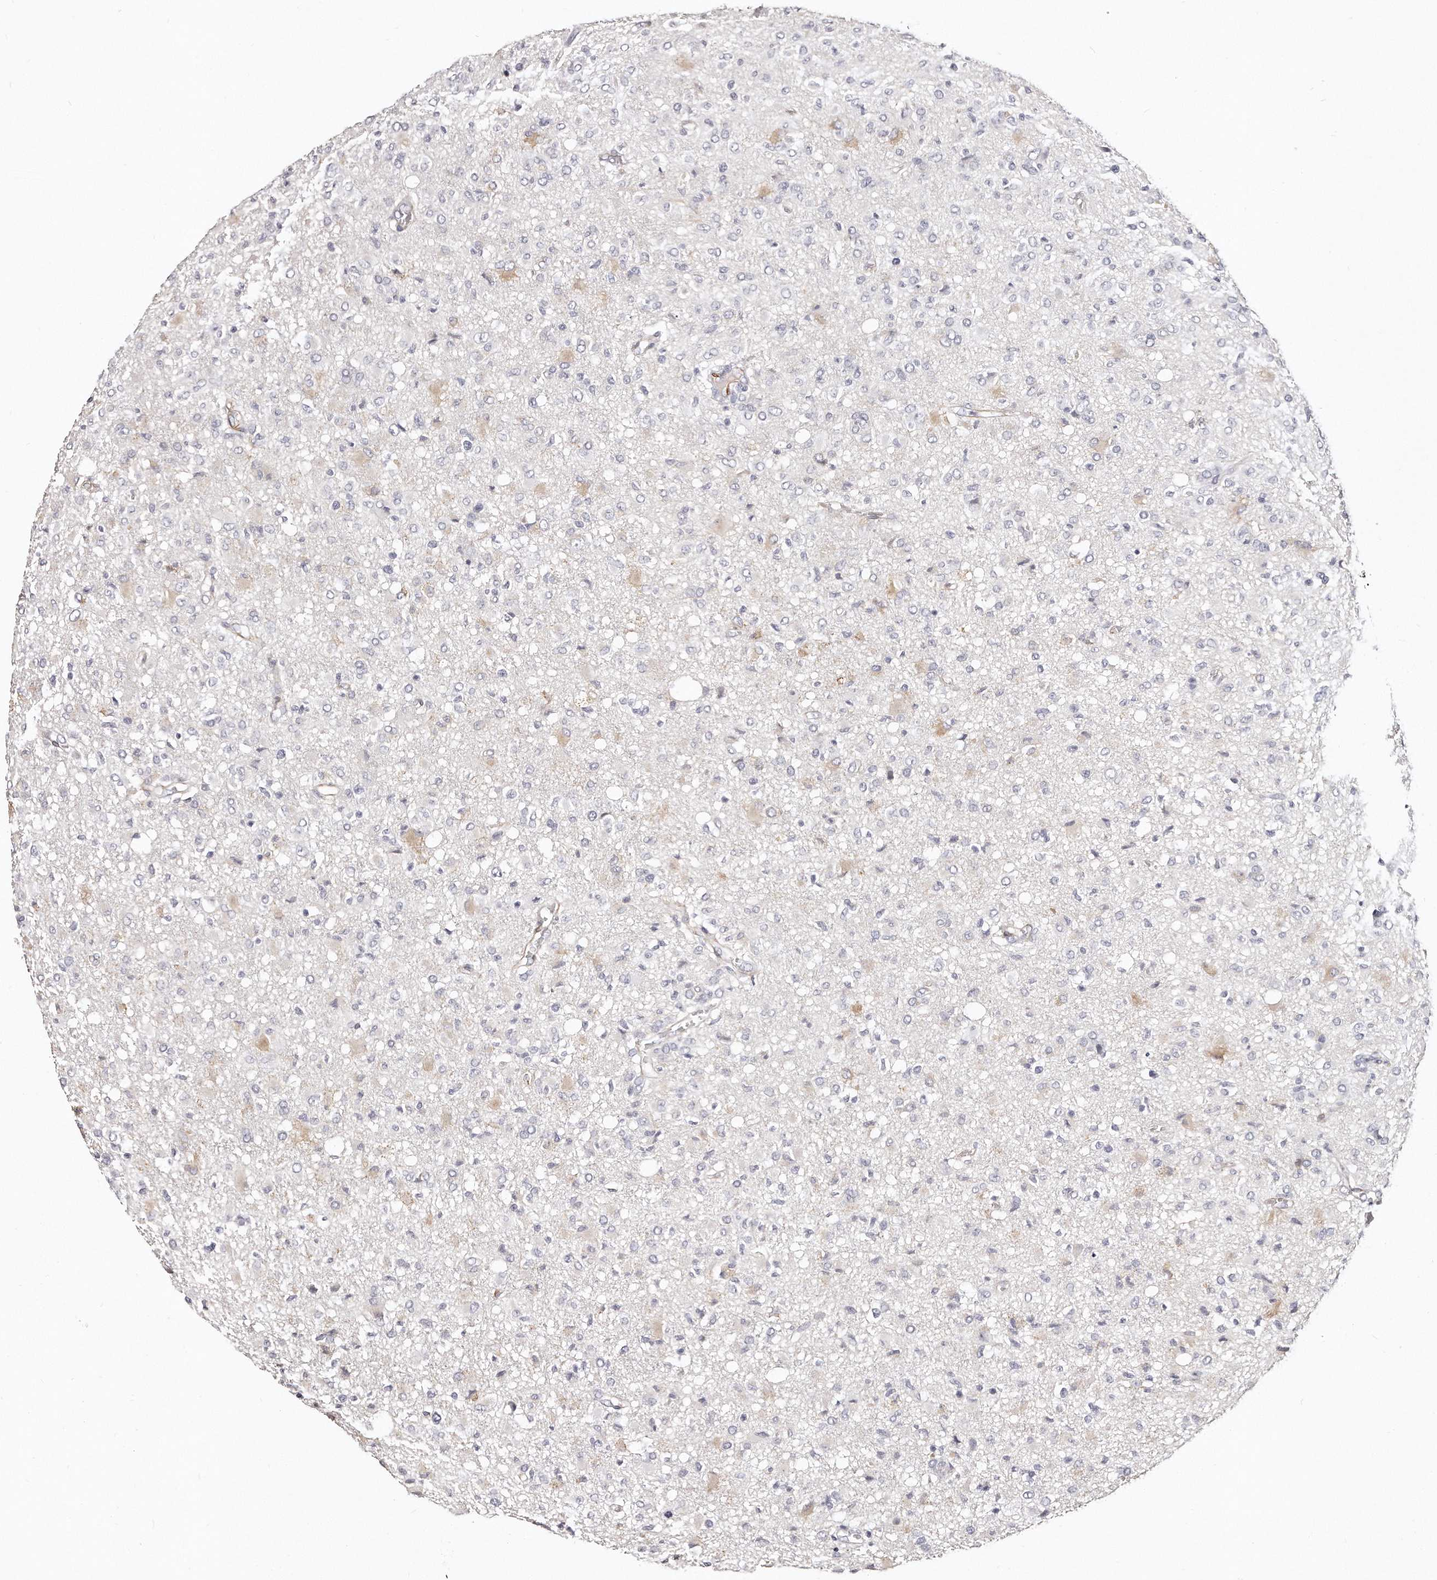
{"staining": {"intensity": "negative", "quantity": "none", "location": "none"}, "tissue": "glioma", "cell_type": "Tumor cells", "image_type": "cancer", "snomed": [{"axis": "morphology", "description": "Glioma, malignant, High grade"}, {"axis": "topography", "description": "Brain"}], "caption": "Immunohistochemistry (IHC) image of neoplastic tissue: high-grade glioma (malignant) stained with DAB (3,3'-diaminobenzidine) reveals no significant protein expression in tumor cells.", "gene": "LMOD1", "patient": {"sex": "female", "age": 57}}